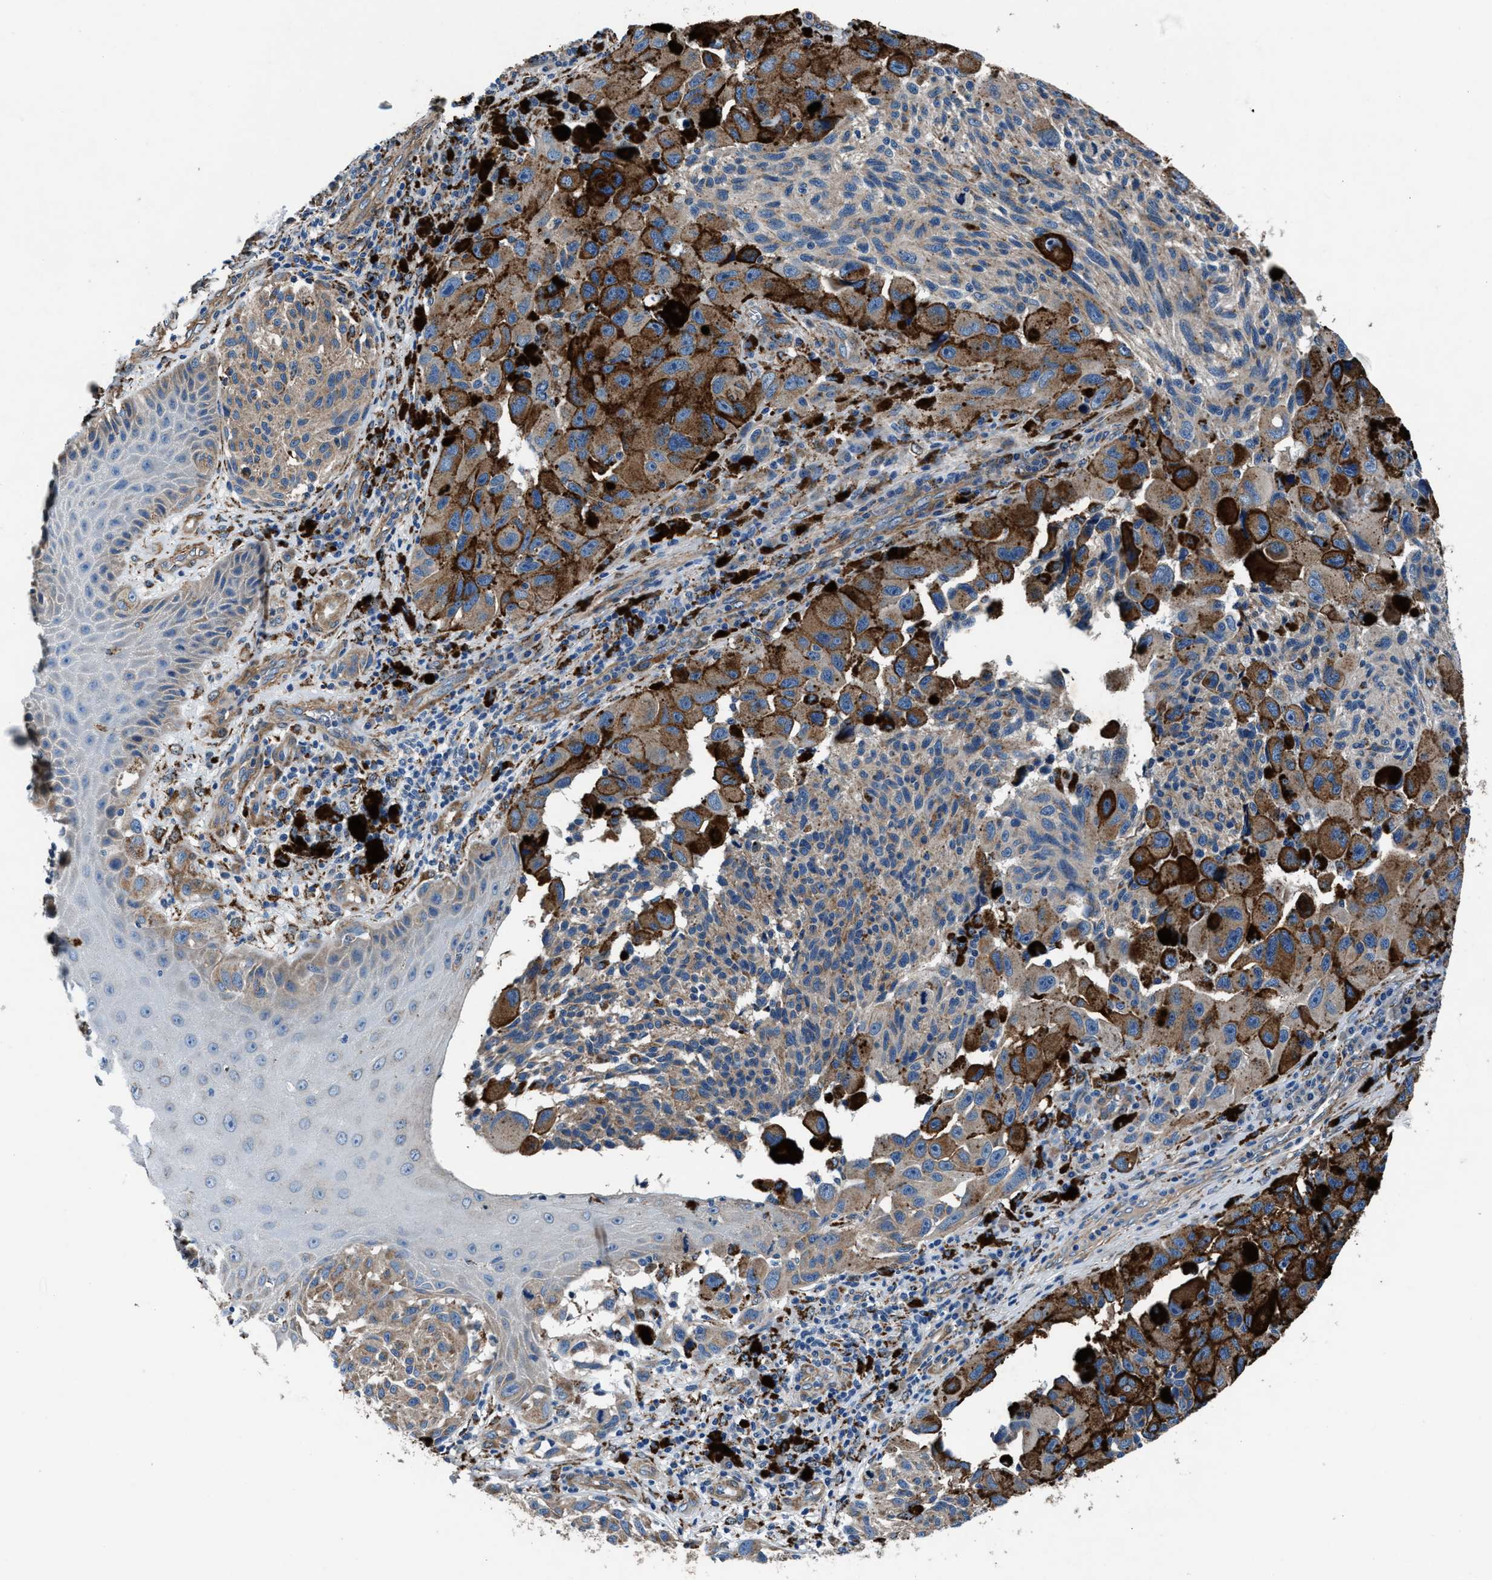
{"staining": {"intensity": "weak", "quantity": ">75%", "location": "cytoplasmic/membranous"}, "tissue": "melanoma", "cell_type": "Tumor cells", "image_type": "cancer", "snomed": [{"axis": "morphology", "description": "Malignant melanoma, NOS"}, {"axis": "topography", "description": "Skin"}], "caption": "Tumor cells show low levels of weak cytoplasmic/membranous staining in about >75% of cells in human malignant melanoma. Nuclei are stained in blue.", "gene": "PRTFDC1", "patient": {"sex": "female", "age": 73}}